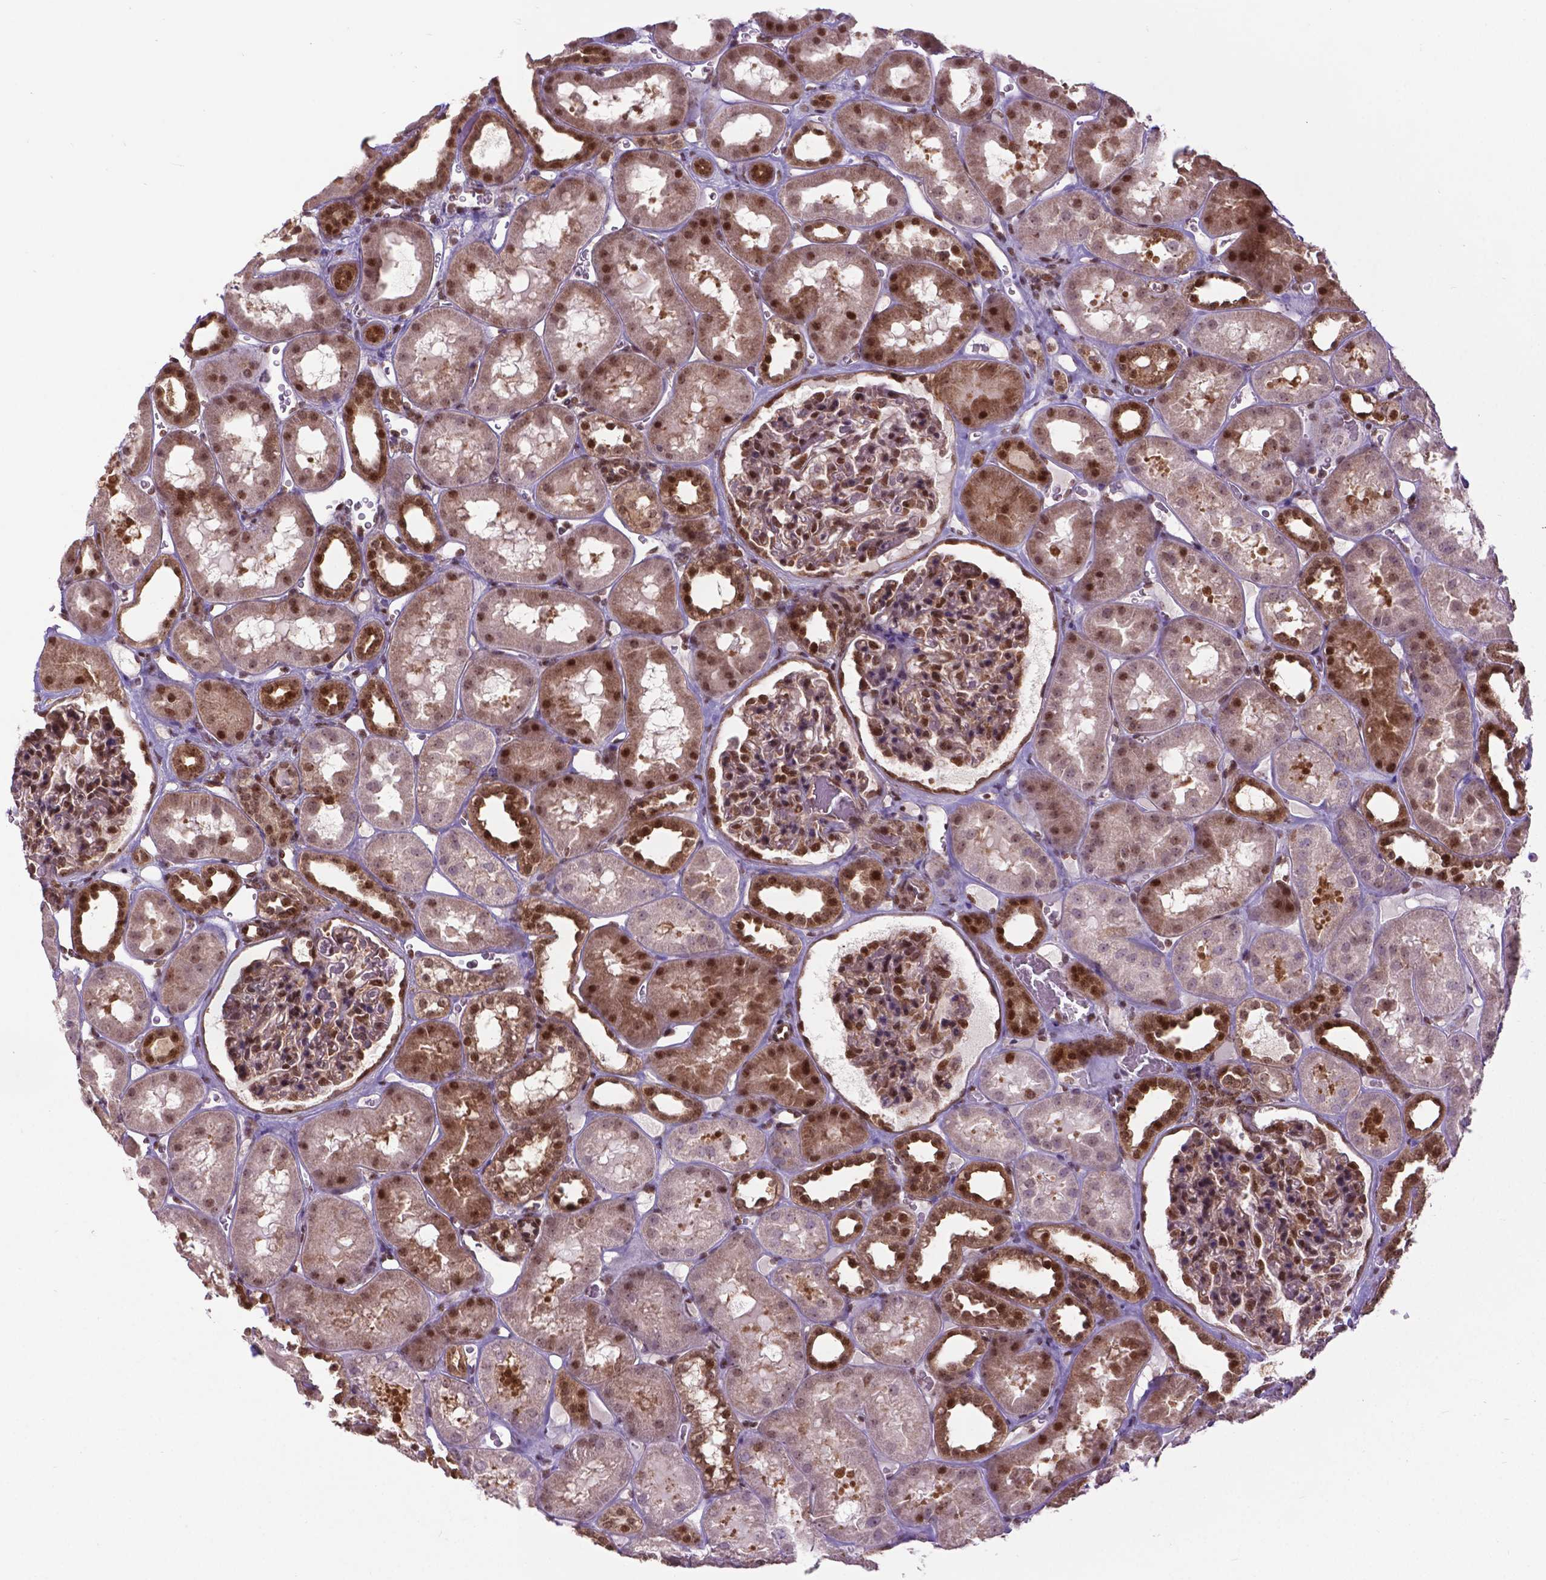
{"staining": {"intensity": "moderate", "quantity": ">75%", "location": "cytoplasmic/membranous,nuclear"}, "tissue": "kidney", "cell_type": "Cells in glomeruli", "image_type": "normal", "snomed": [{"axis": "morphology", "description": "Normal tissue, NOS"}, {"axis": "topography", "description": "Kidney"}], "caption": "An image of kidney stained for a protein displays moderate cytoplasmic/membranous,nuclear brown staining in cells in glomeruli. (Stains: DAB in brown, nuclei in blue, Microscopy: brightfield microscopy at high magnification).", "gene": "CSNK2A1", "patient": {"sex": "female", "age": 41}}